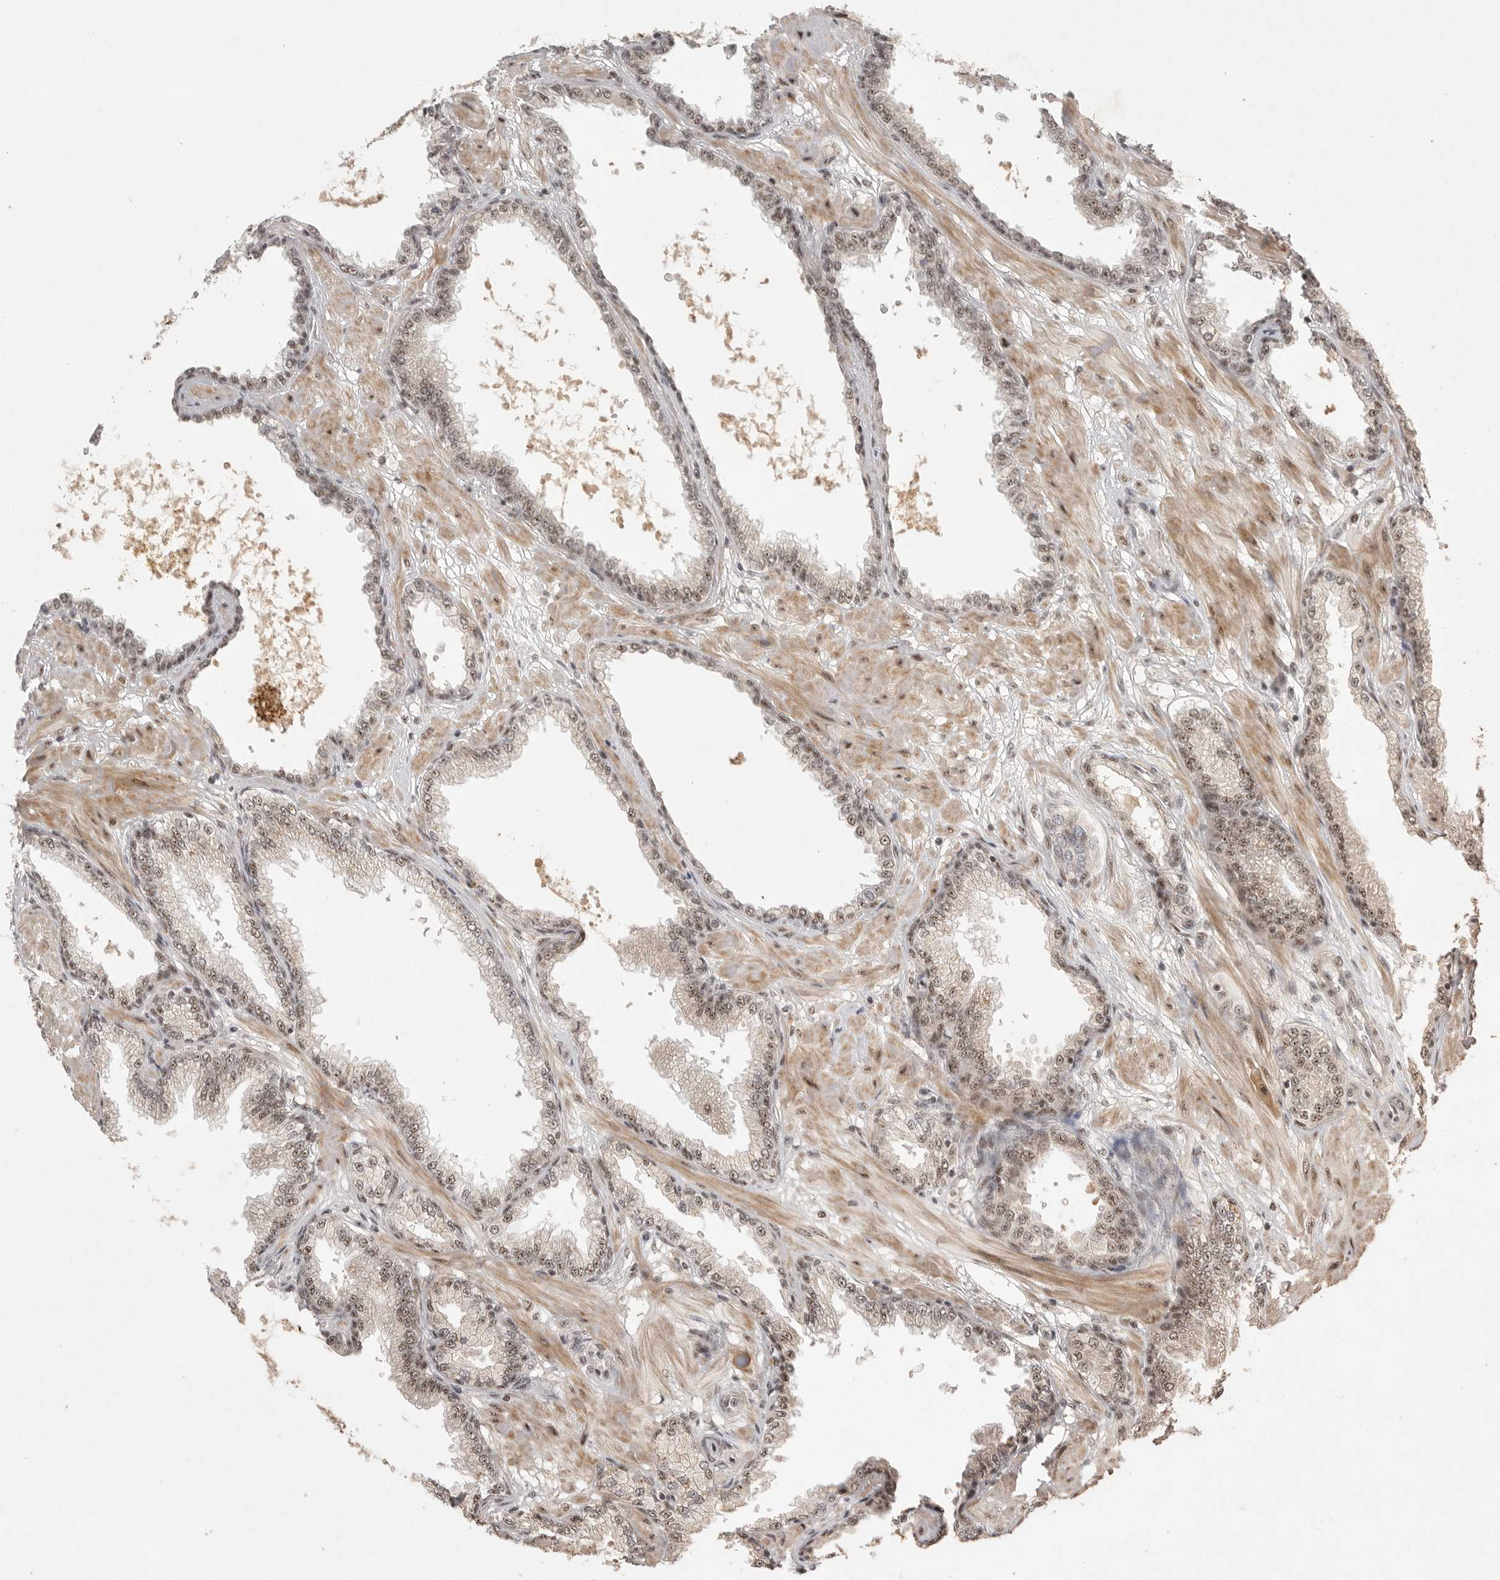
{"staining": {"intensity": "moderate", "quantity": ">75%", "location": "nuclear"}, "tissue": "prostate cancer", "cell_type": "Tumor cells", "image_type": "cancer", "snomed": [{"axis": "morphology", "description": "Adenocarcinoma, Low grade"}, {"axis": "topography", "description": "Prostate"}], "caption": "A photomicrograph showing moderate nuclear staining in approximately >75% of tumor cells in prostate low-grade adenocarcinoma, as visualized by brown immunohistochemical staining.", "gene": "POMP", "patient": {"sex": "male", "age": 60}}